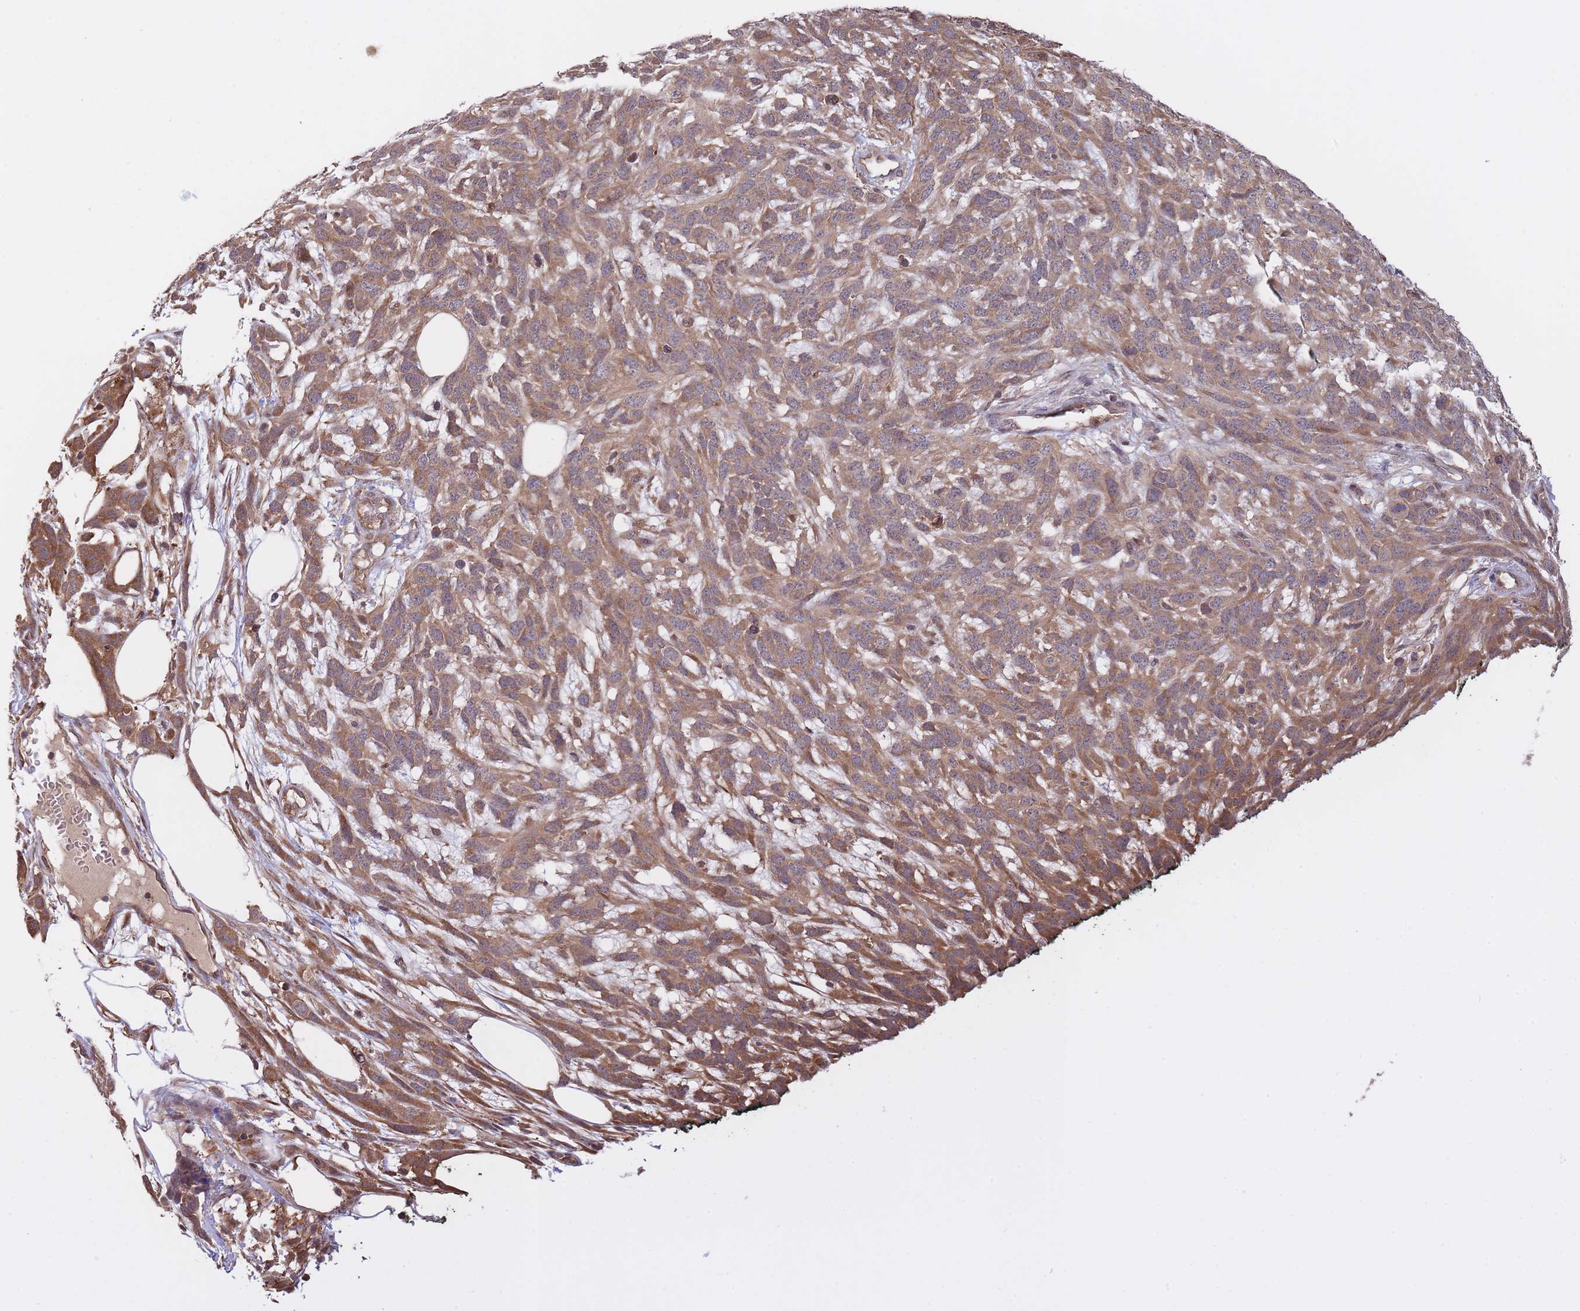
{"staining": {"intensity": "moderate", "quantity": ">75%", "location": "cytoplasmic/membranous"}, "tissue": "melanoma", "cell_type": "Tumor cells", "image_type": "cancer", "snomed": [{"axis": "morphology", "description": "Normal morphology"}, {"axis": "morphology", "description": "Malignant melanoma, NOS"}, {"axis": "topography", "description": "Skin"}], "caption": "This photomicrograph shows melanoma stained with immunohistochemistry to label a protein in brown. The cytoplasmic/membranous of tumor cells show moderate positivity for the protein. Nuclei are counter-stained blue.", "gene": "ZNF304", "patient": {"sex": "female", "age": 72}}